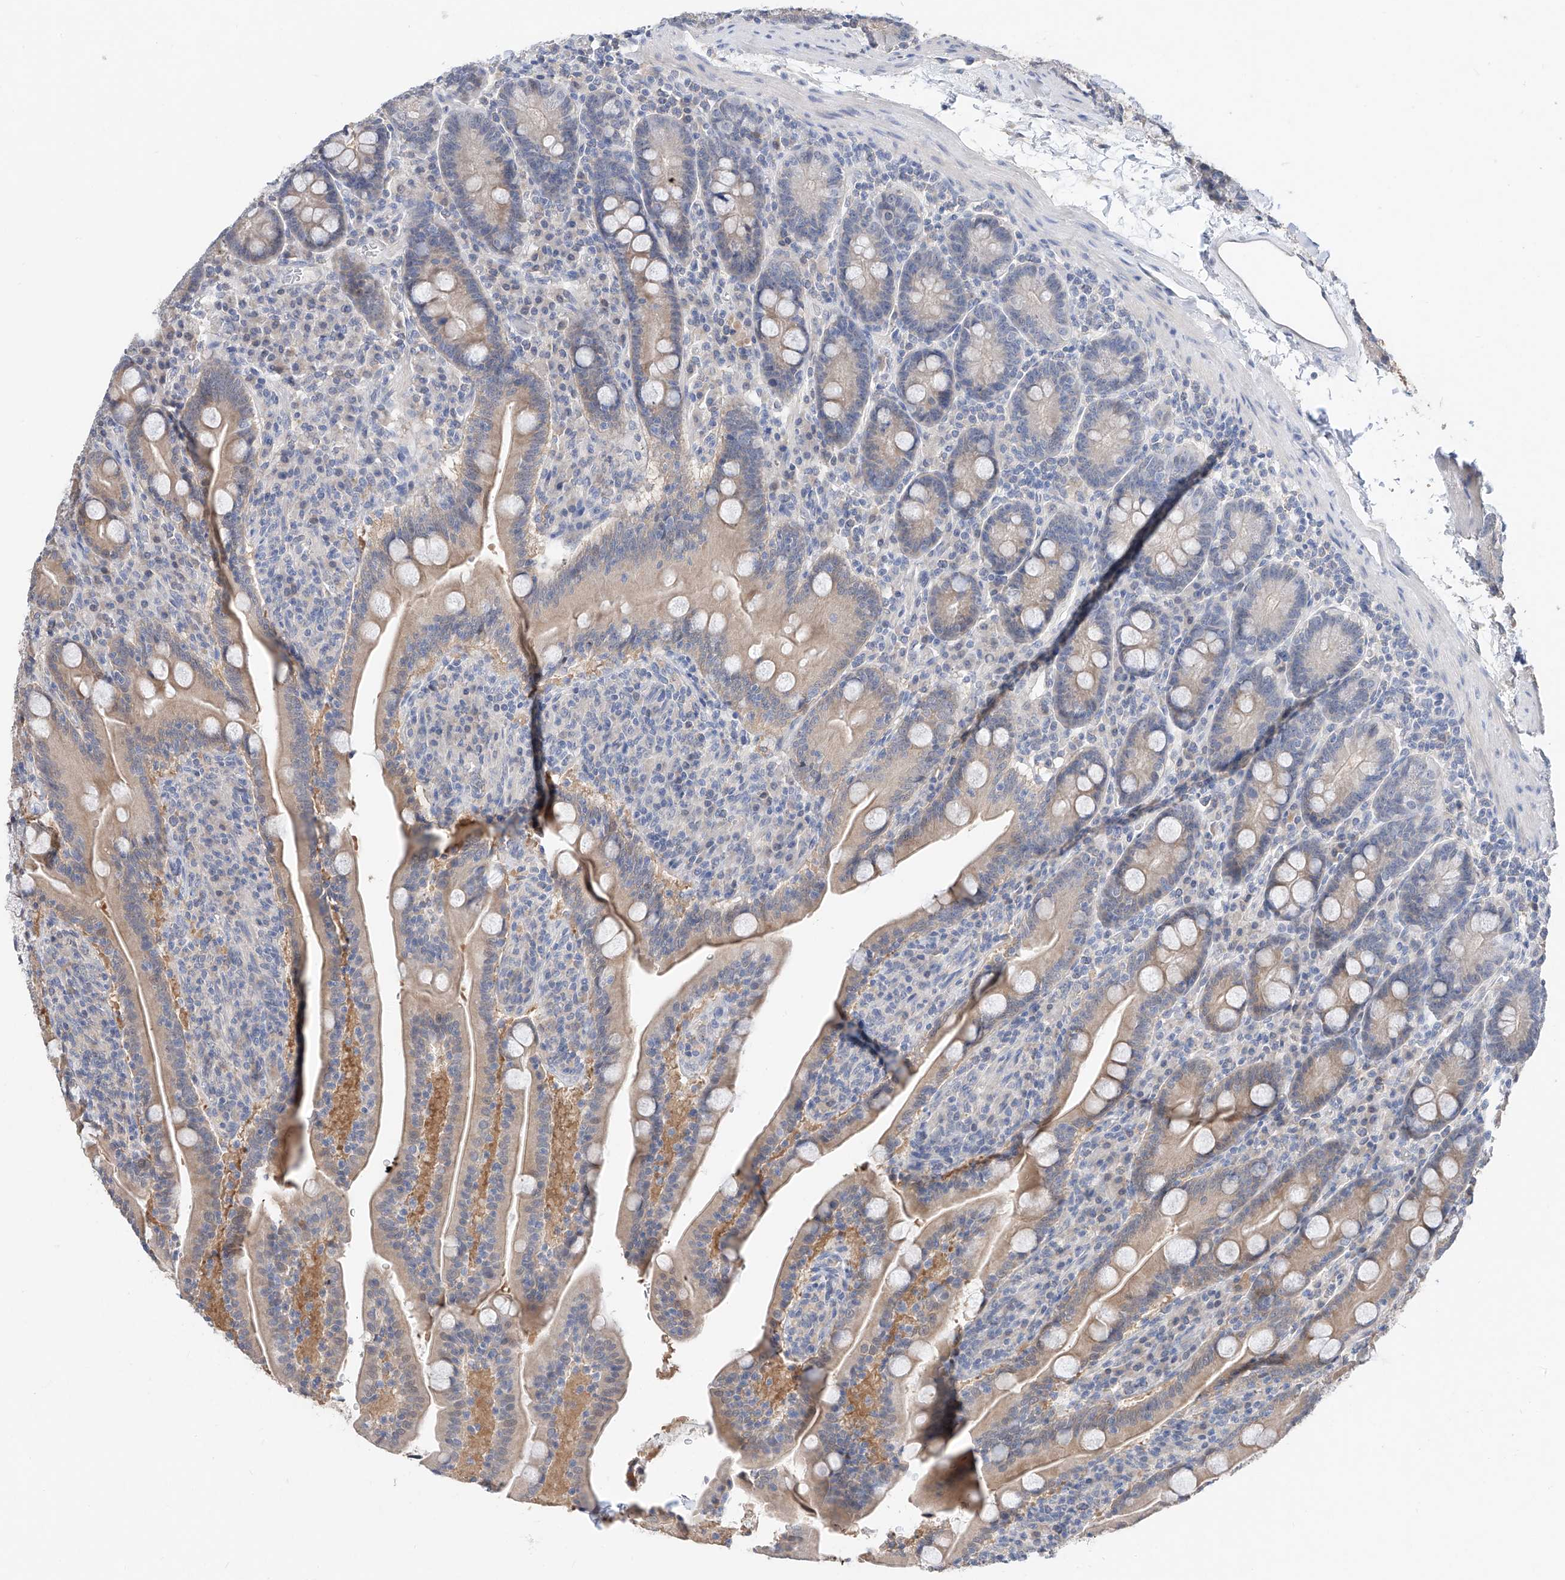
{"staining": {"intensity": "weak", "quantity": "25%-75%", "location": "cytoplasmic/membranous"}, "tissue": "duodenum", "cell_type": "Glandular cells", "image_type": "normal", "snomed": [{"axis": "morphology", "description": "Normal tissue, NOS"}, {"axis": "topography", "description": "Duodenum"}], "caption": "Immunohistochemistry image of unremarkable duodenum stained for a protein (brown), which displays low levels of weak cytoplasmic/membranous staining in approximately 25%-75% of glandular cells.", "gene": "FUCA2", "patient": {"sex": "male", "age": 35}}